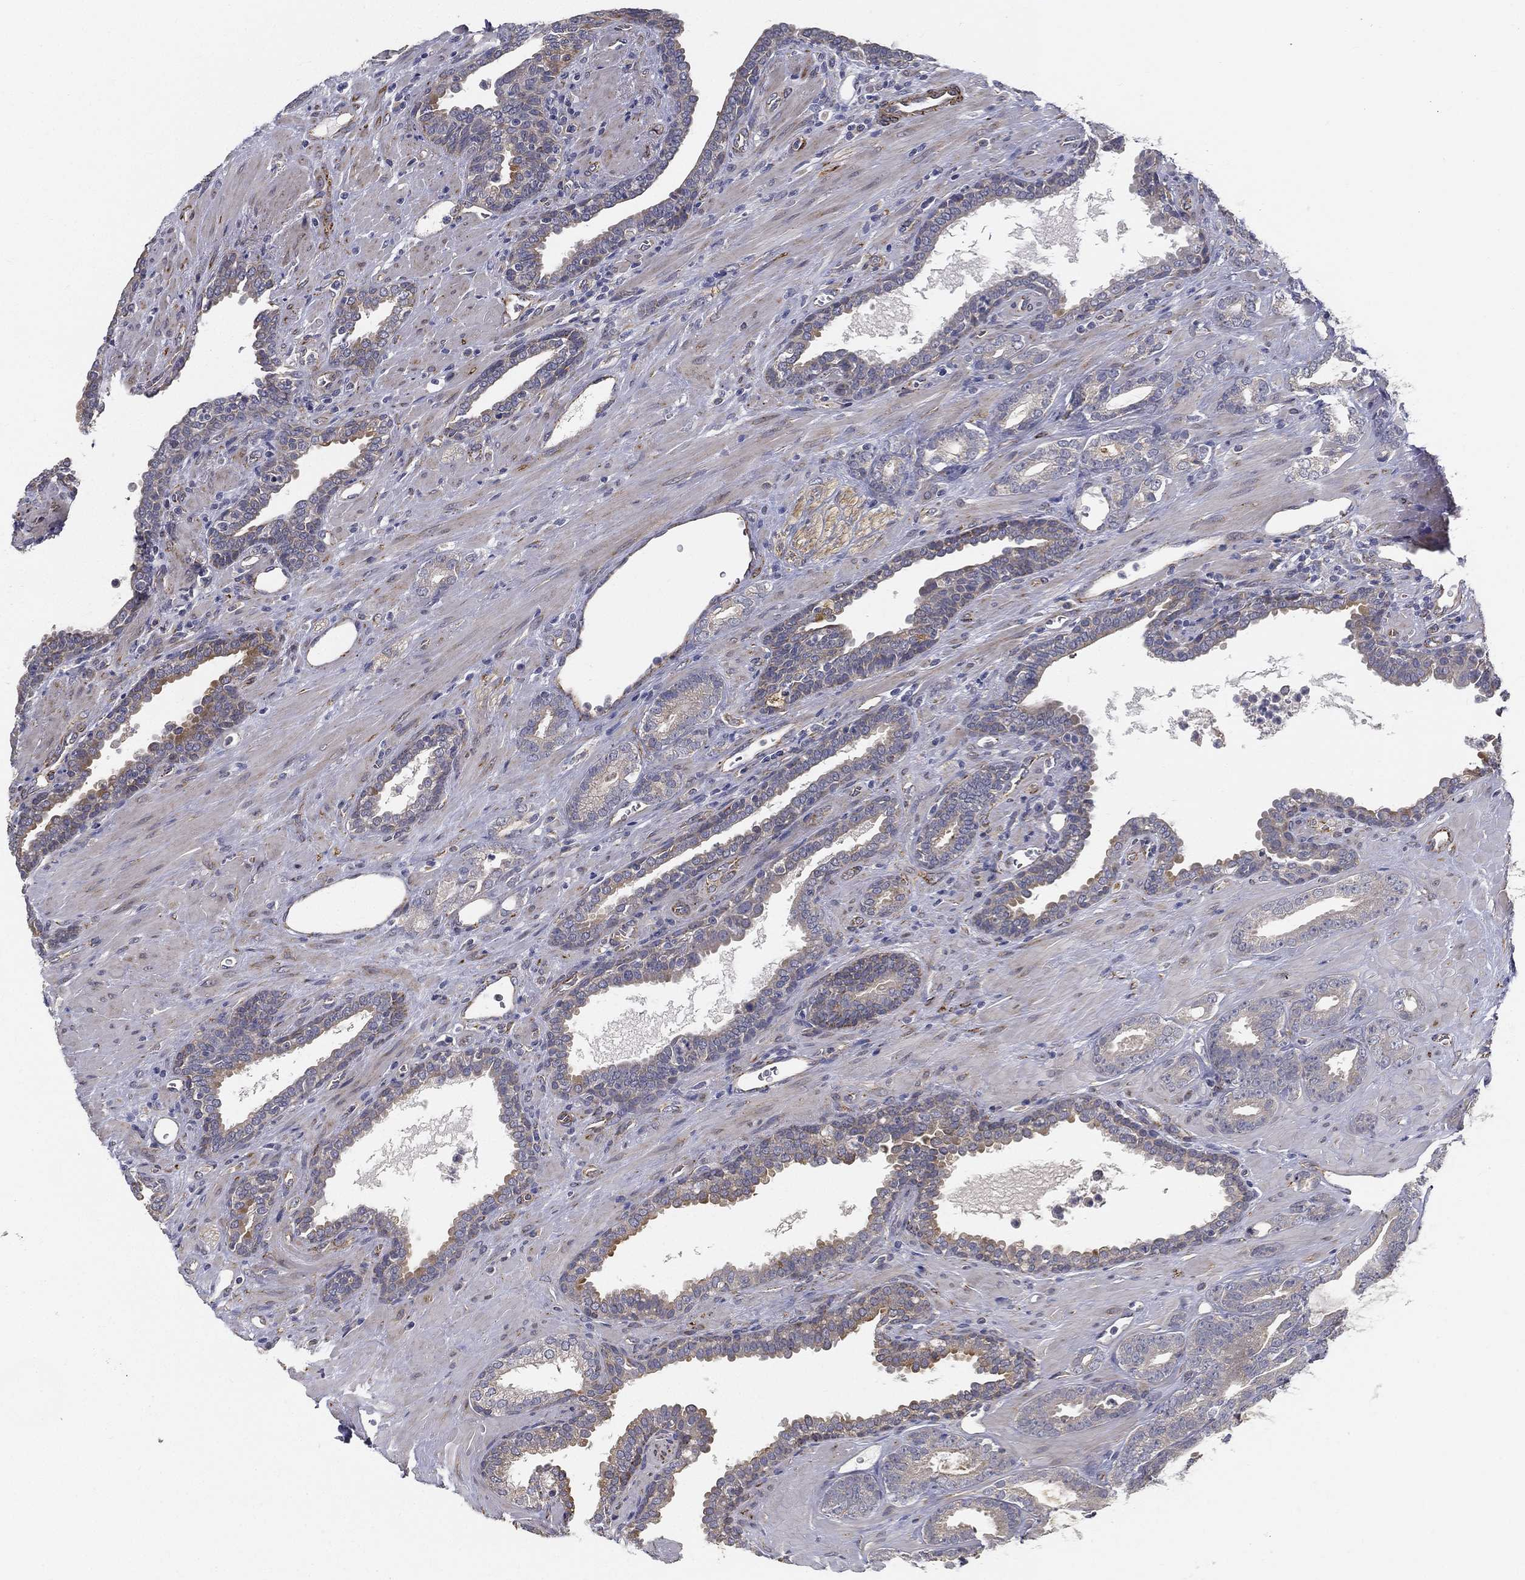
{"staining": {"intensity": "negative", "quantity": "none", "location": "none"}, "tissue": "prostate cancer", "cell_type": "Tumor cells", "image_type": "cancer", "snomed": [{"axis": "morphology", "description": "Adenocarcinoma, Low grade"}, {"axis": "topography", "description": "Prostate"}], "caption": "Tumor cells are negative for brown protein staining in adenocarcinoma (low-grade) (prostate).", "gene": "LRRC56", "patient": {"sex": "male", "age": 61}}